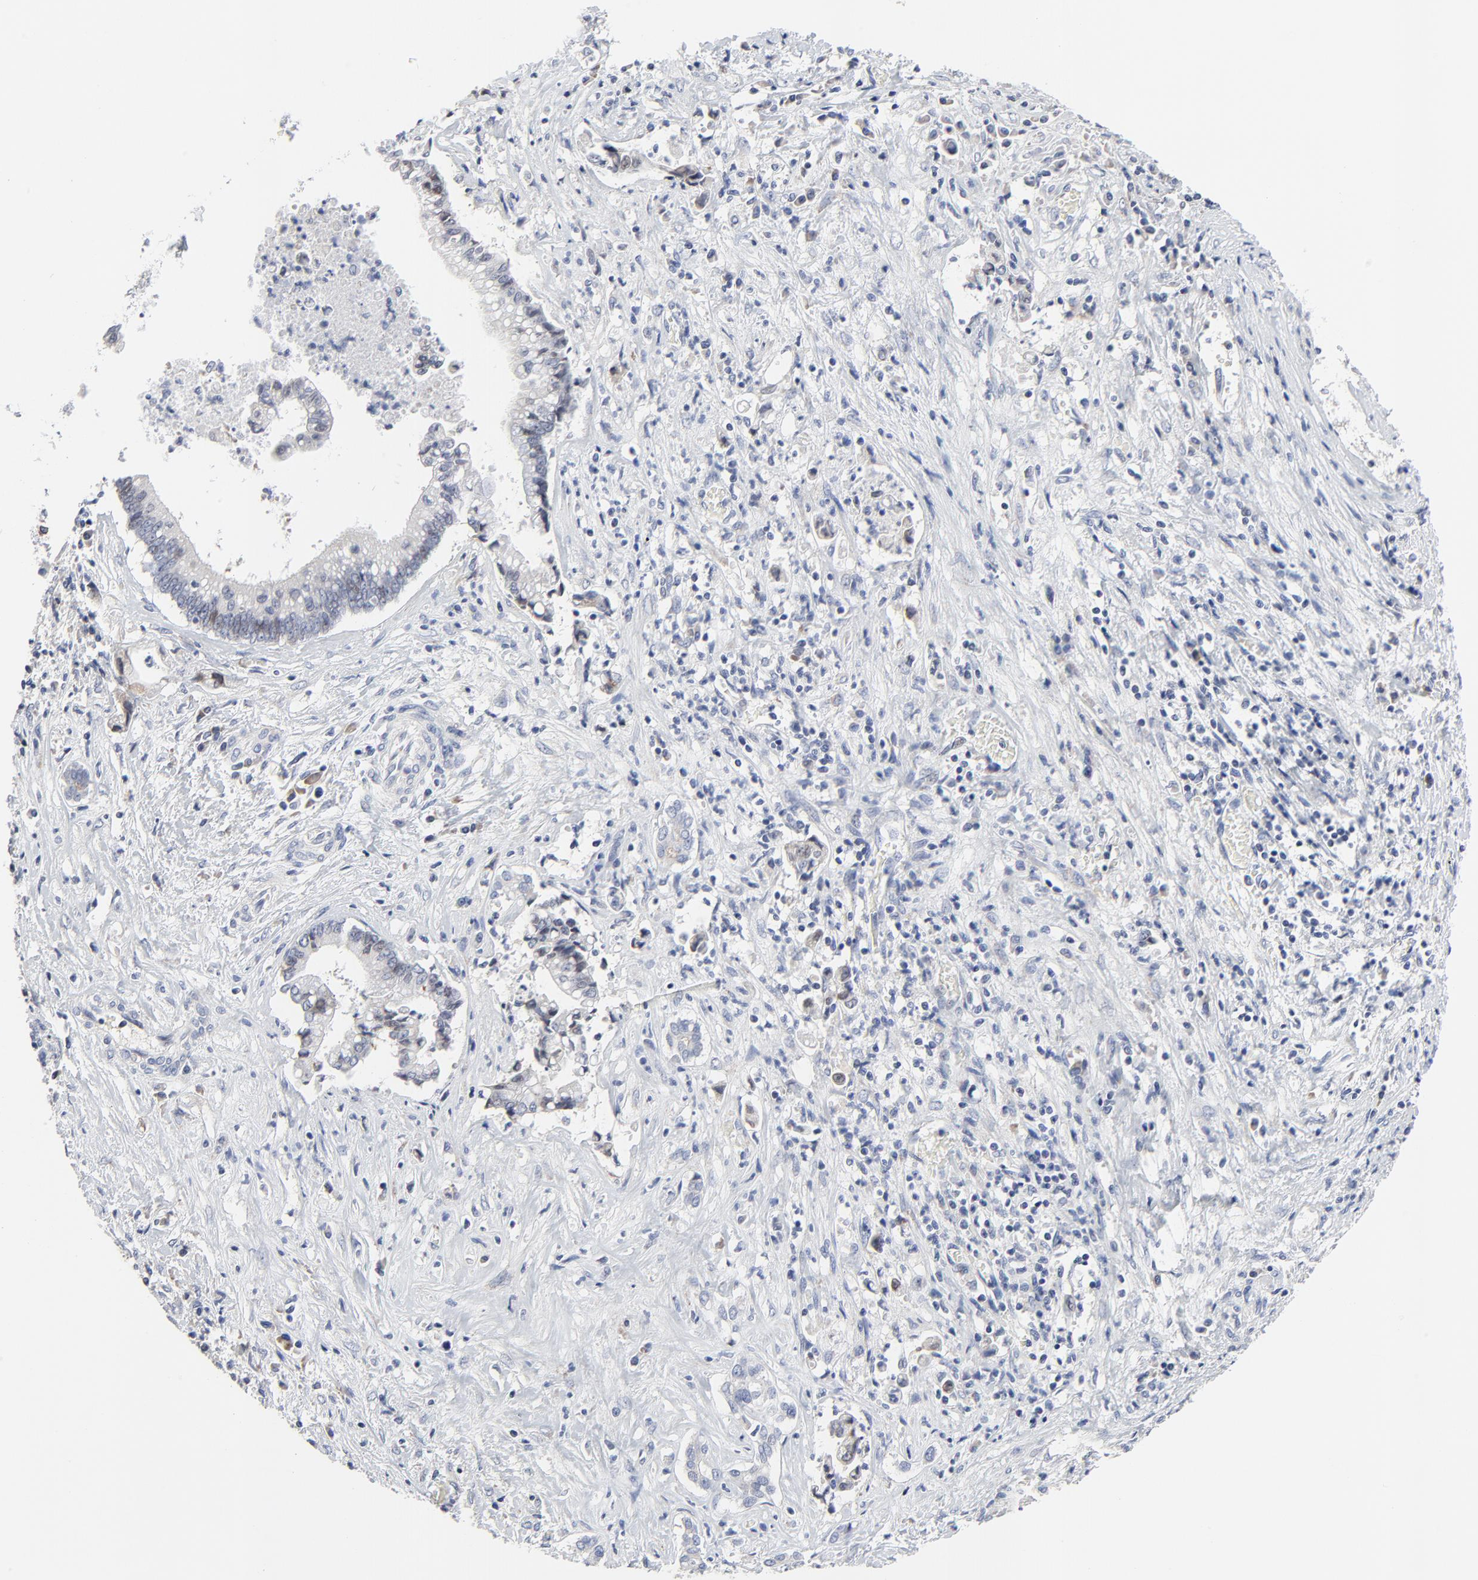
{"staining": {"intensity": "negative", "quantity": "none", "location": "none"}, "tissue": "liver cancer", "cell_type": "Tumor cells", "image_type": "cancer", "snomed": [{"axis": "morphology", "description": "Cholangiocarcinoma"}, {"axis": "topography", "description": "Liver"}], "caption": "Photomicrograph shows no significant protein positivity in tumor cells of liver cholangiocarcinoma.", "gene": "NLGN3", "patient": {"sex": "male", "age": 57}}